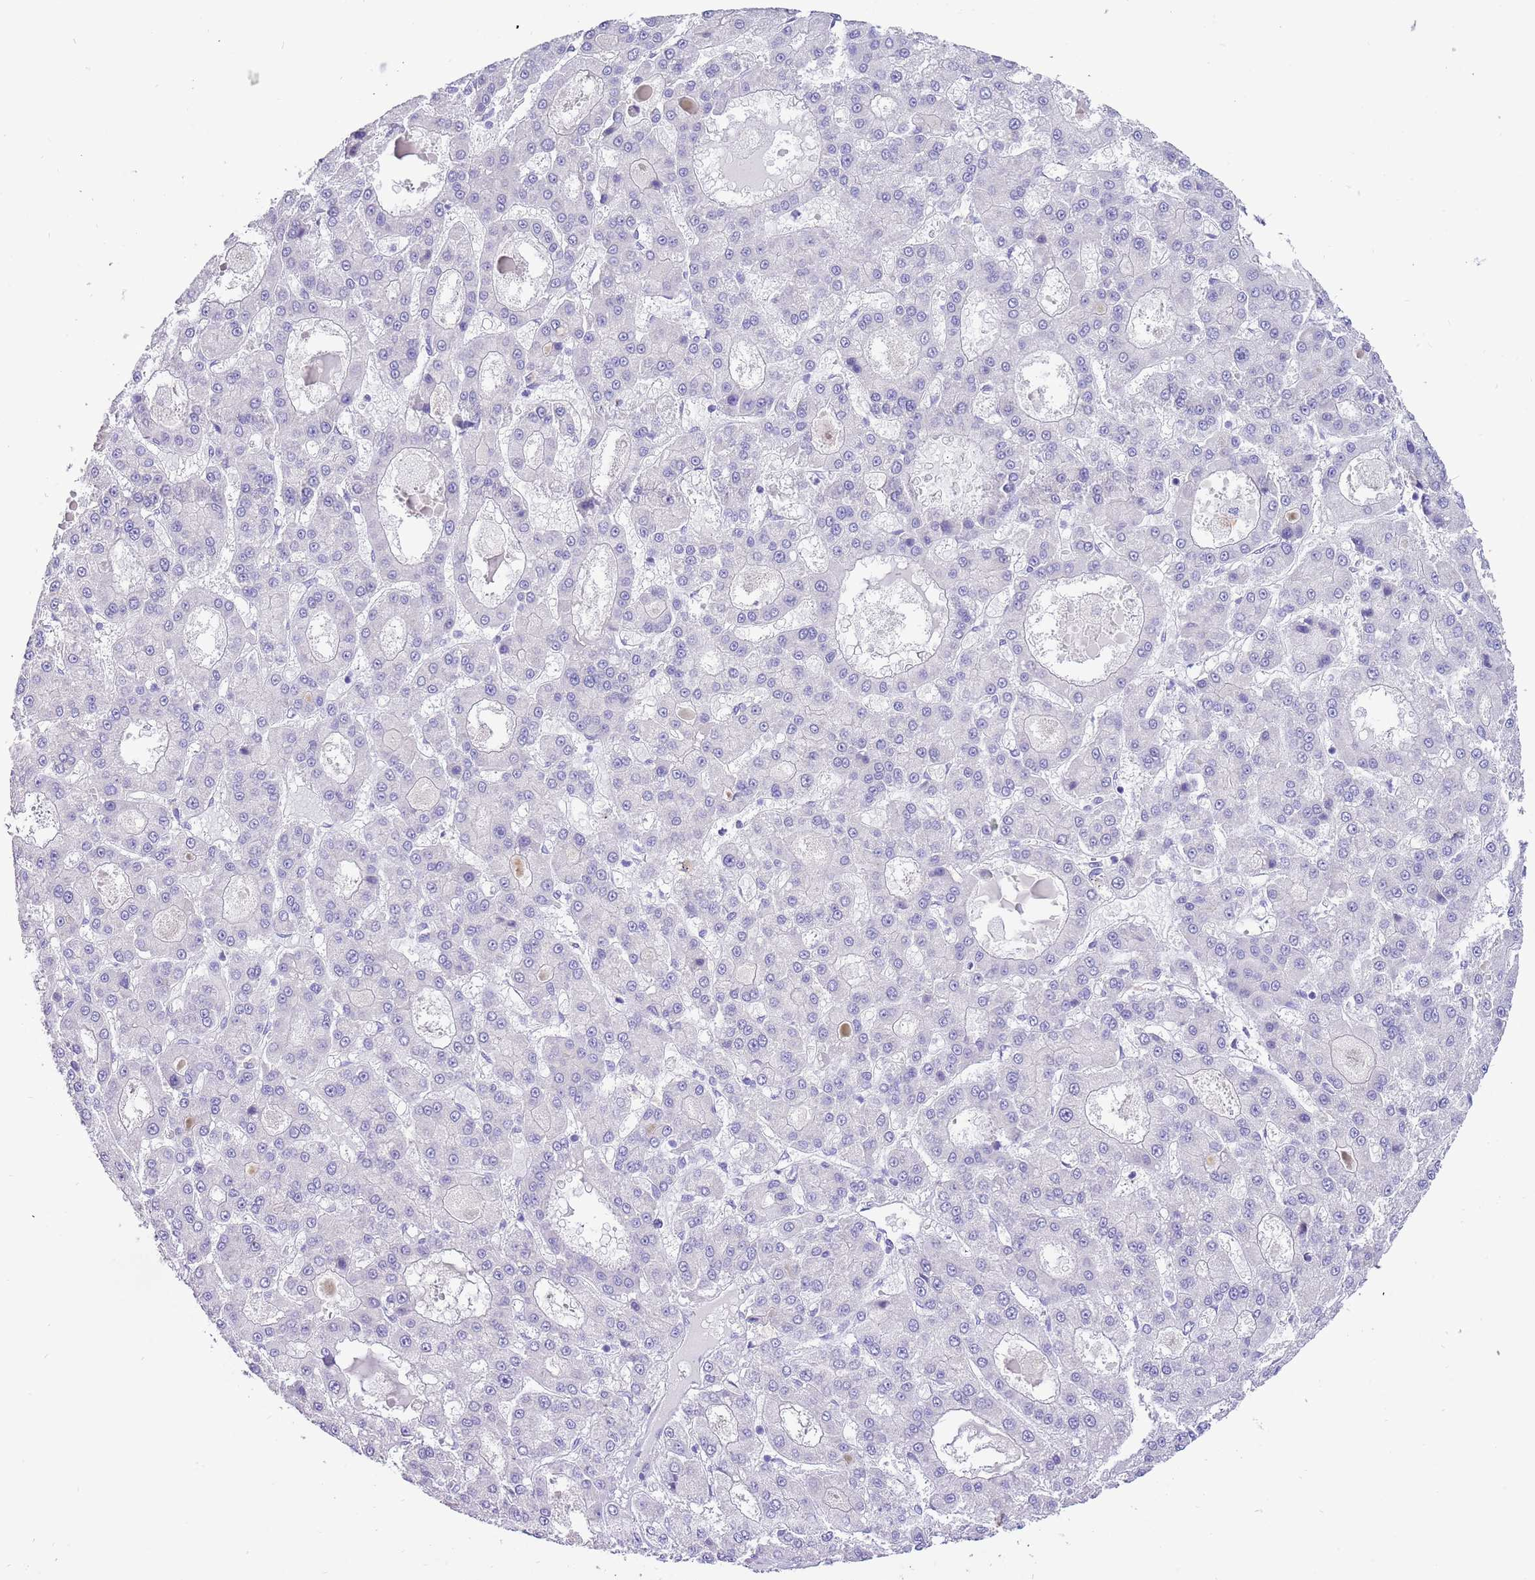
{"staining": {"intensity": "negative", "quantity": "none", "location": "none"}, "tissue": "liver cancer", "cell_type": "Tumor cells", "image_type": "cancer", "snomed": [{"axis": "morphology", "description": "Carcinoma, Hepatocellular, NOS"}, {"axis": "topography", "description": "Liver"}], "caption": "This is an IHC photomicrograph of human hepatocellular carcinoma (liver). There is no staining in tumor cells.", "gene": "R3HDM4", "patient": {"sex": "male", "age": 70}}